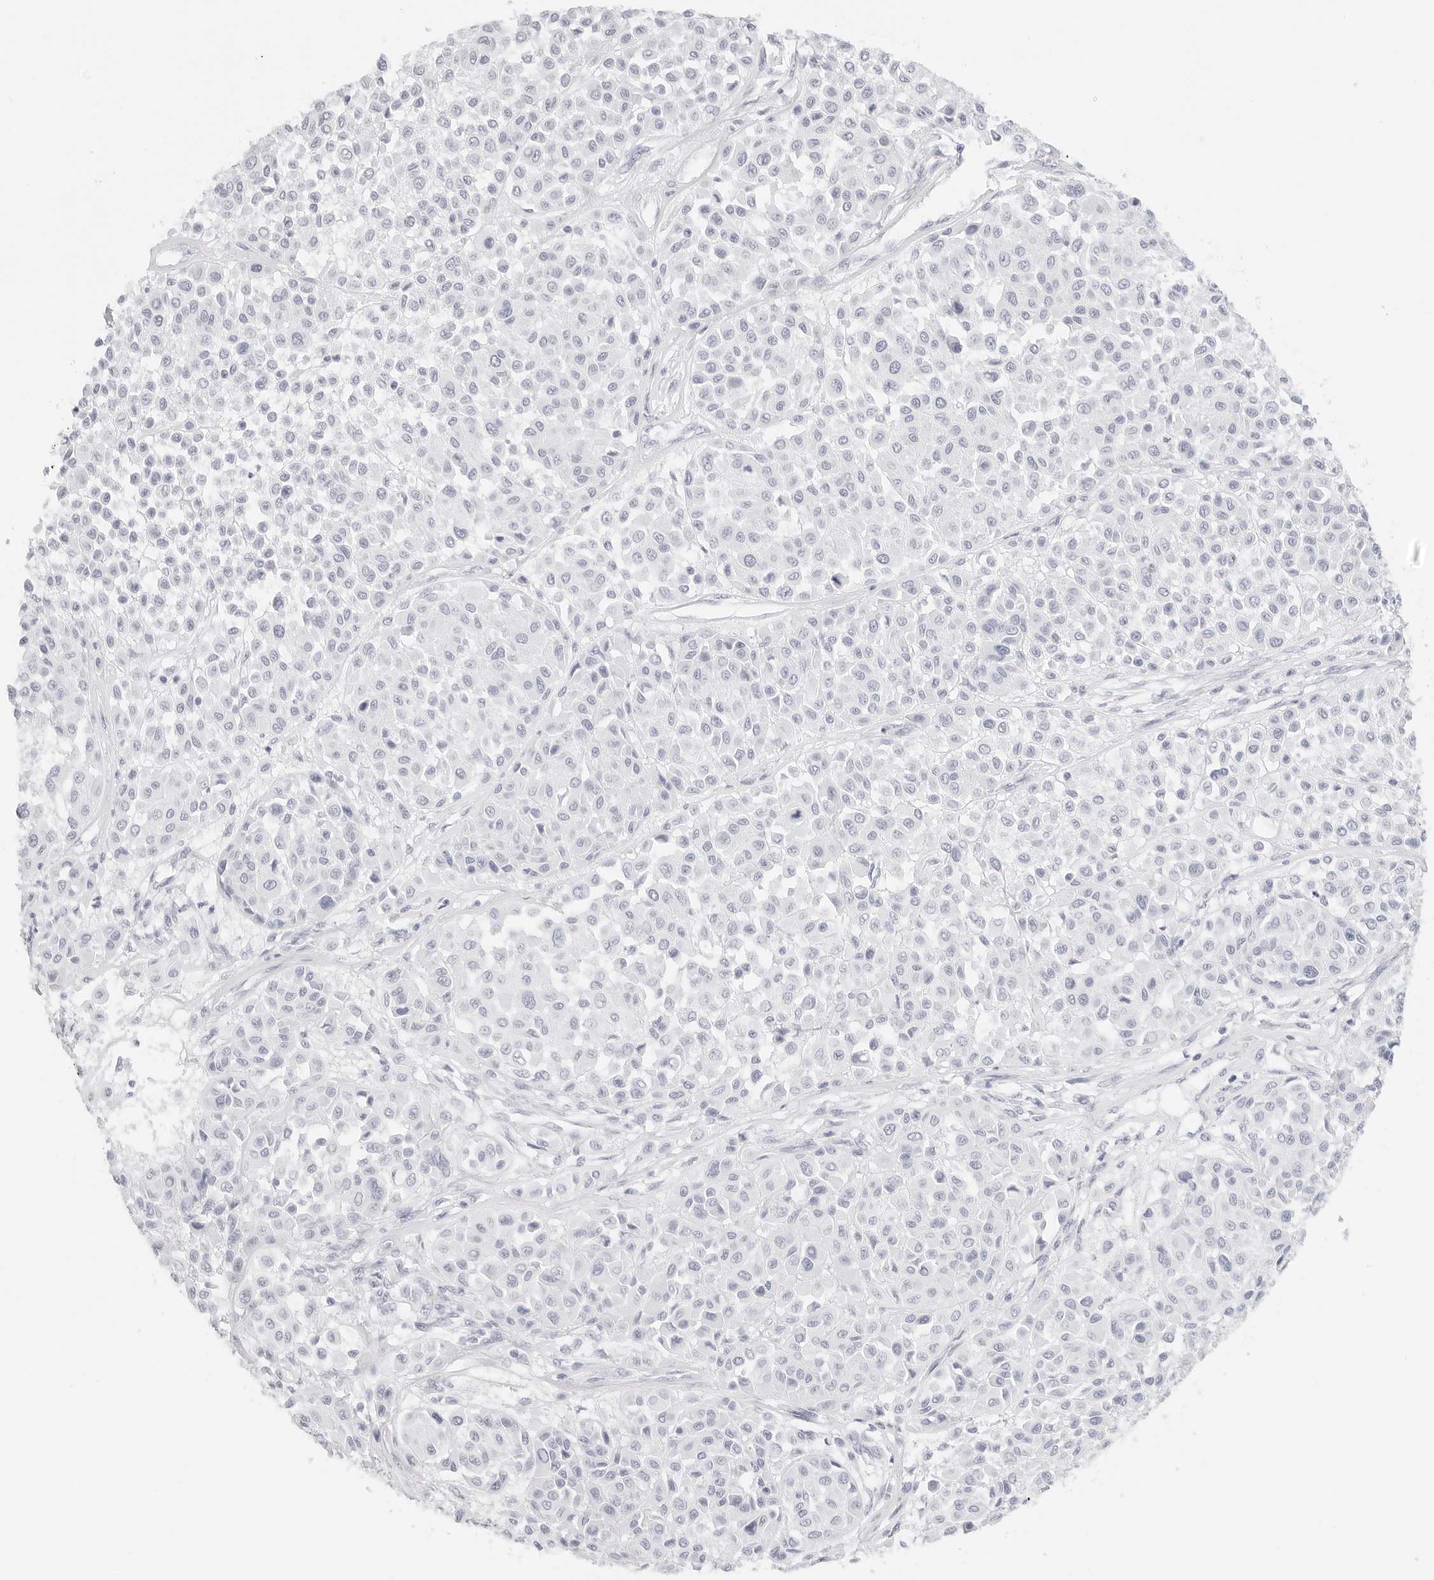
{"staining": {"intensity": "negative", "quantity": "none", "location": "none"}, "tissue": "melanoma", "cell_type": "Tumor cells", "image_type": "cancer", "snomed": [{"axis": "morphology", "description": "Malignant melanoma, Metastatic site"}, {"axis": "topography", "description": "Soft tissue"}], "caption": "An immunohistochemistry image of malignant melanoma (metastatic site) is shown. There is no staining in tumor cells of malignant melanoma (metastatic site).", "gene": "TFF2", "patient": {"sex": "male", "age": 41}}